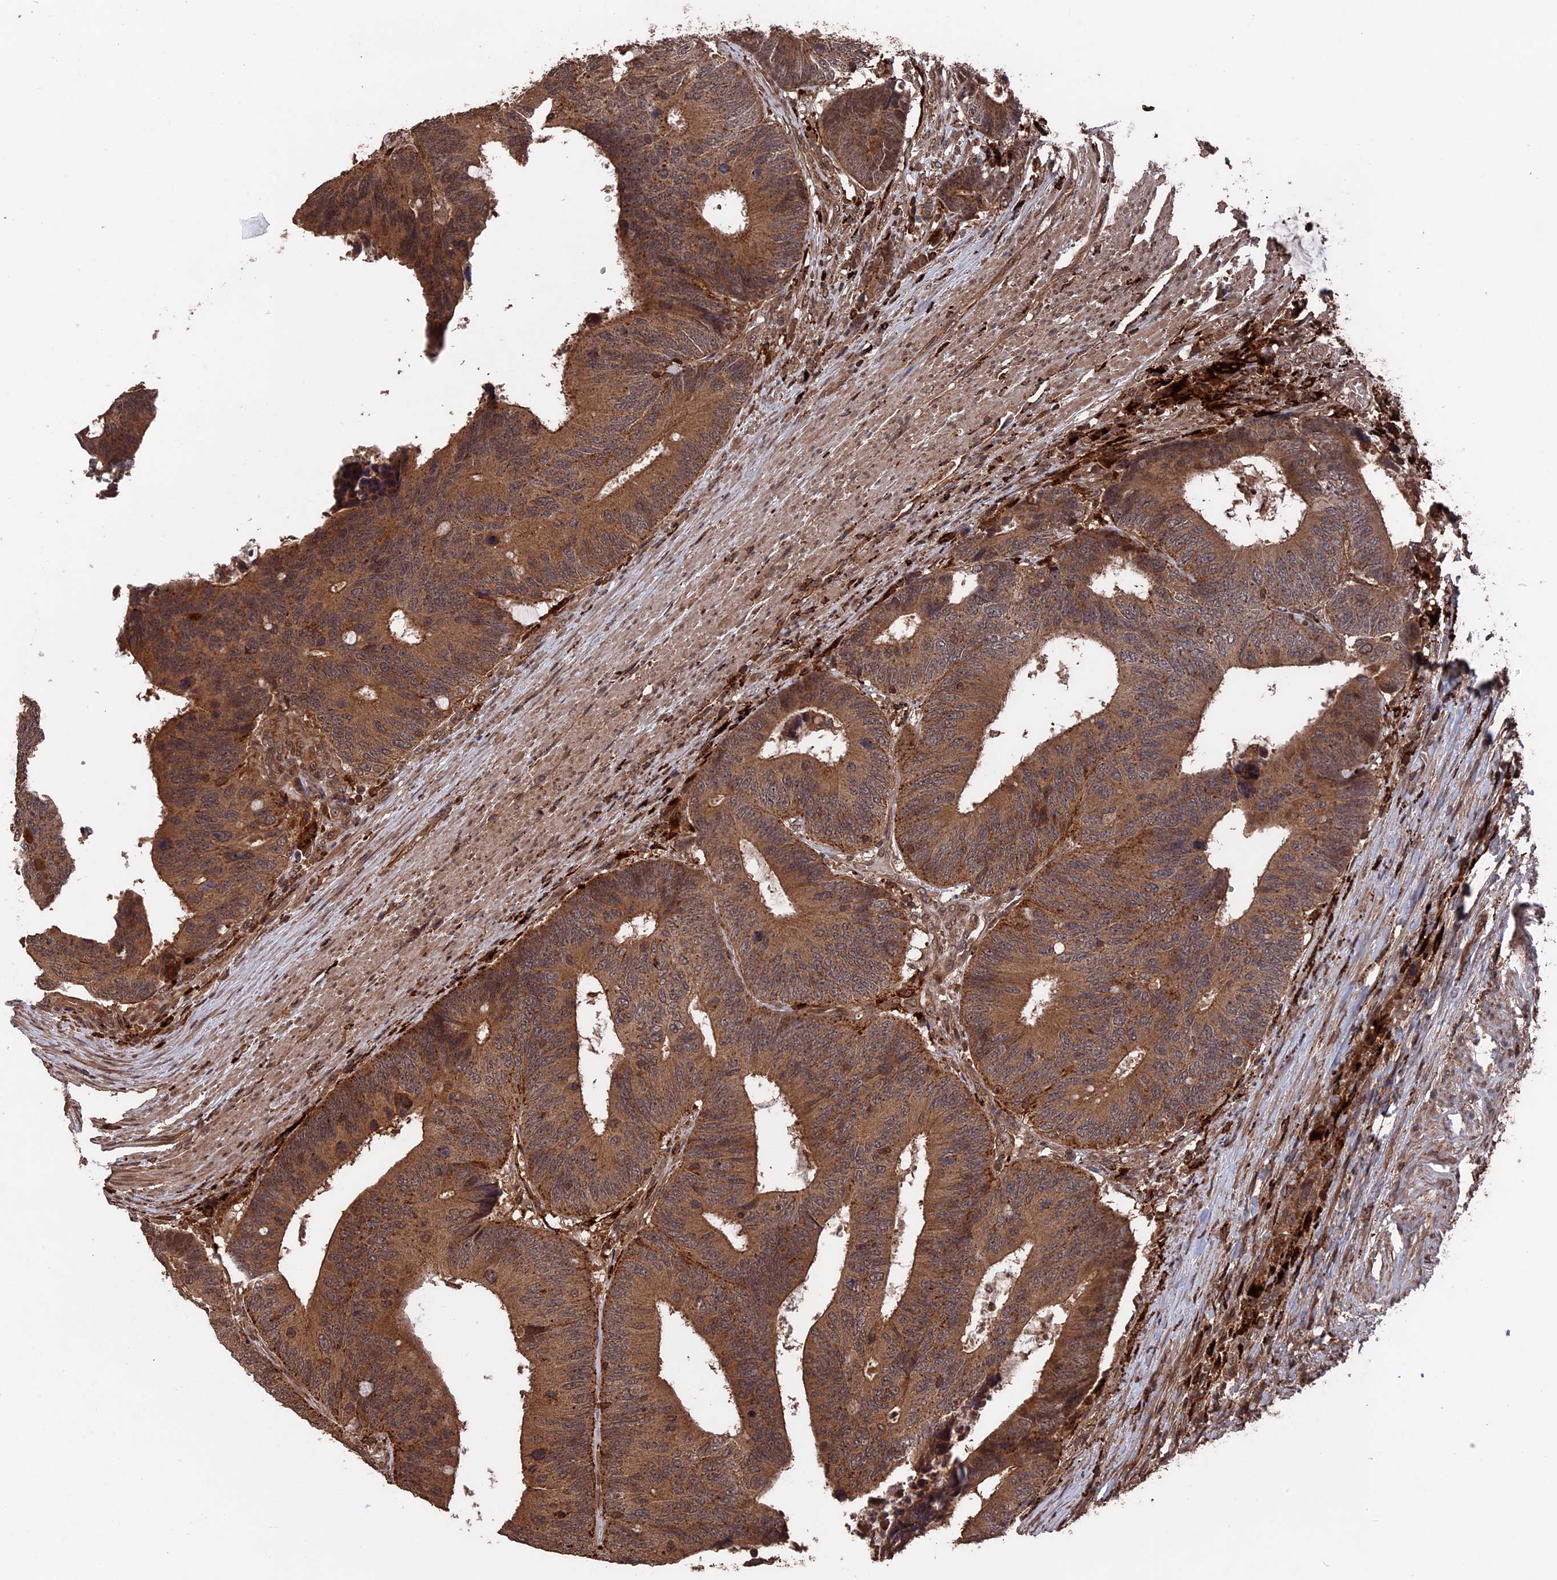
{"staining": {"intensity": "strong", "quantity": ">75%", "location": "cytoplasmic/membranous"}, "tissue": "colorectal cancer", "cell_type": "Tumor cells", "image_type": "cancer", "snomed": [{"axis": "morphology", "description": "Adenocarcinoma, NOS"}, {"axis": "topography", "description": "Colon"}], "caption": "Colorectal cancer (adenocarcinoma) tissue shows strong cytoplasmic/membranous positivity in approximately >75% of tumor cells (IHC, brightfield microscopy, high magnification).", "gene": "TELO2", "patient": {"sex": "male", "age": 87}}